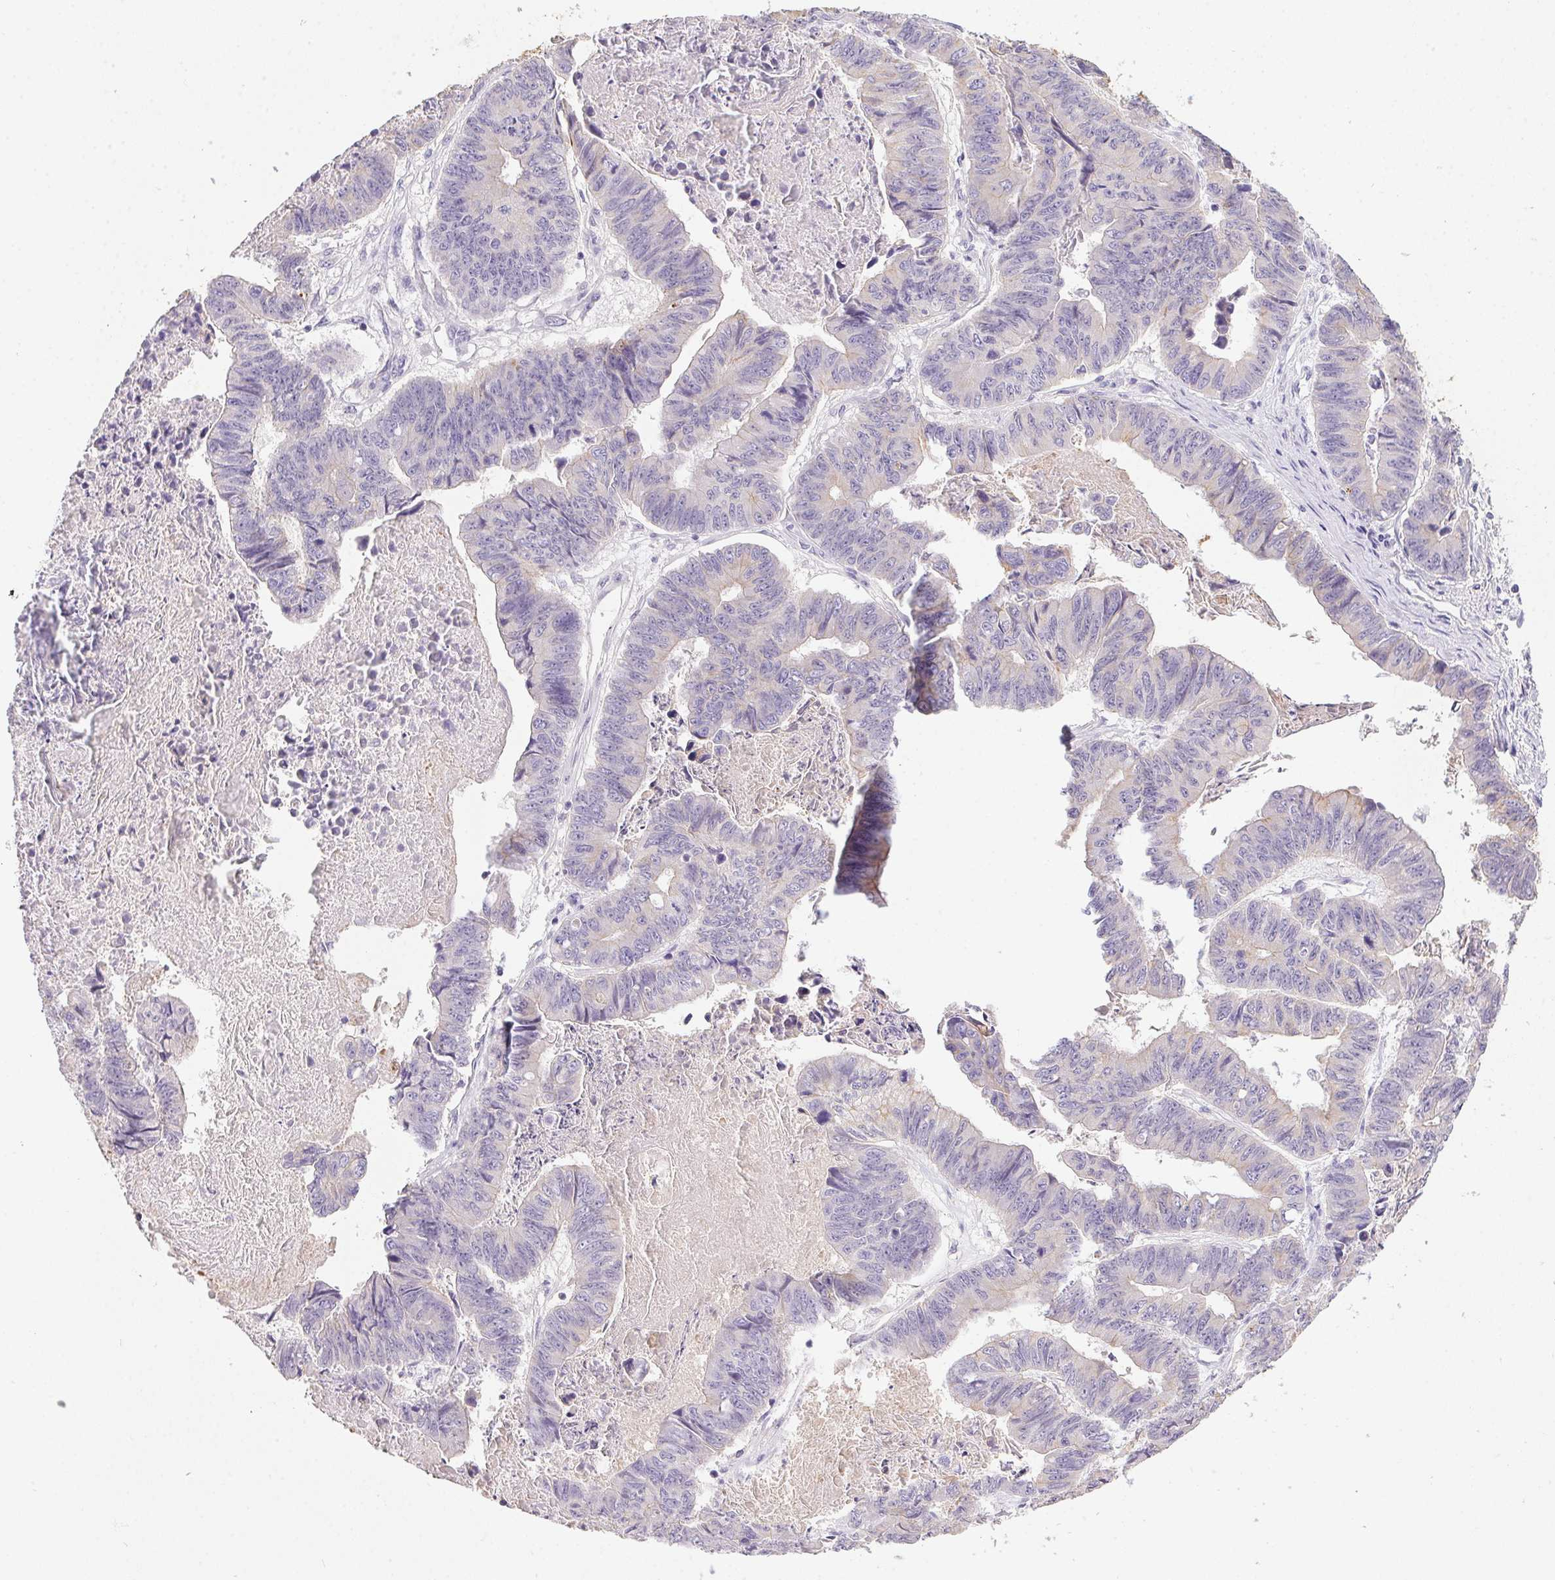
{"staining": {"intensity": "negative", "quantity": "none", "location": "none"}, "tissue": "stomach cancer", "cell_type": "Tumor cells", "image_type": "cancer", "snomed": [{"axis": "morphology", "description": "Adenocarcinoma, NOS"}, {"axis": "topography", "description": "Stomach, lower"}], "caption": "The photomicrograph displays no staining of tumor cells in adenocarcinoma (stomach).", "gene": "SLC17A7", "patient": {"sex": "male", "age": 77}}